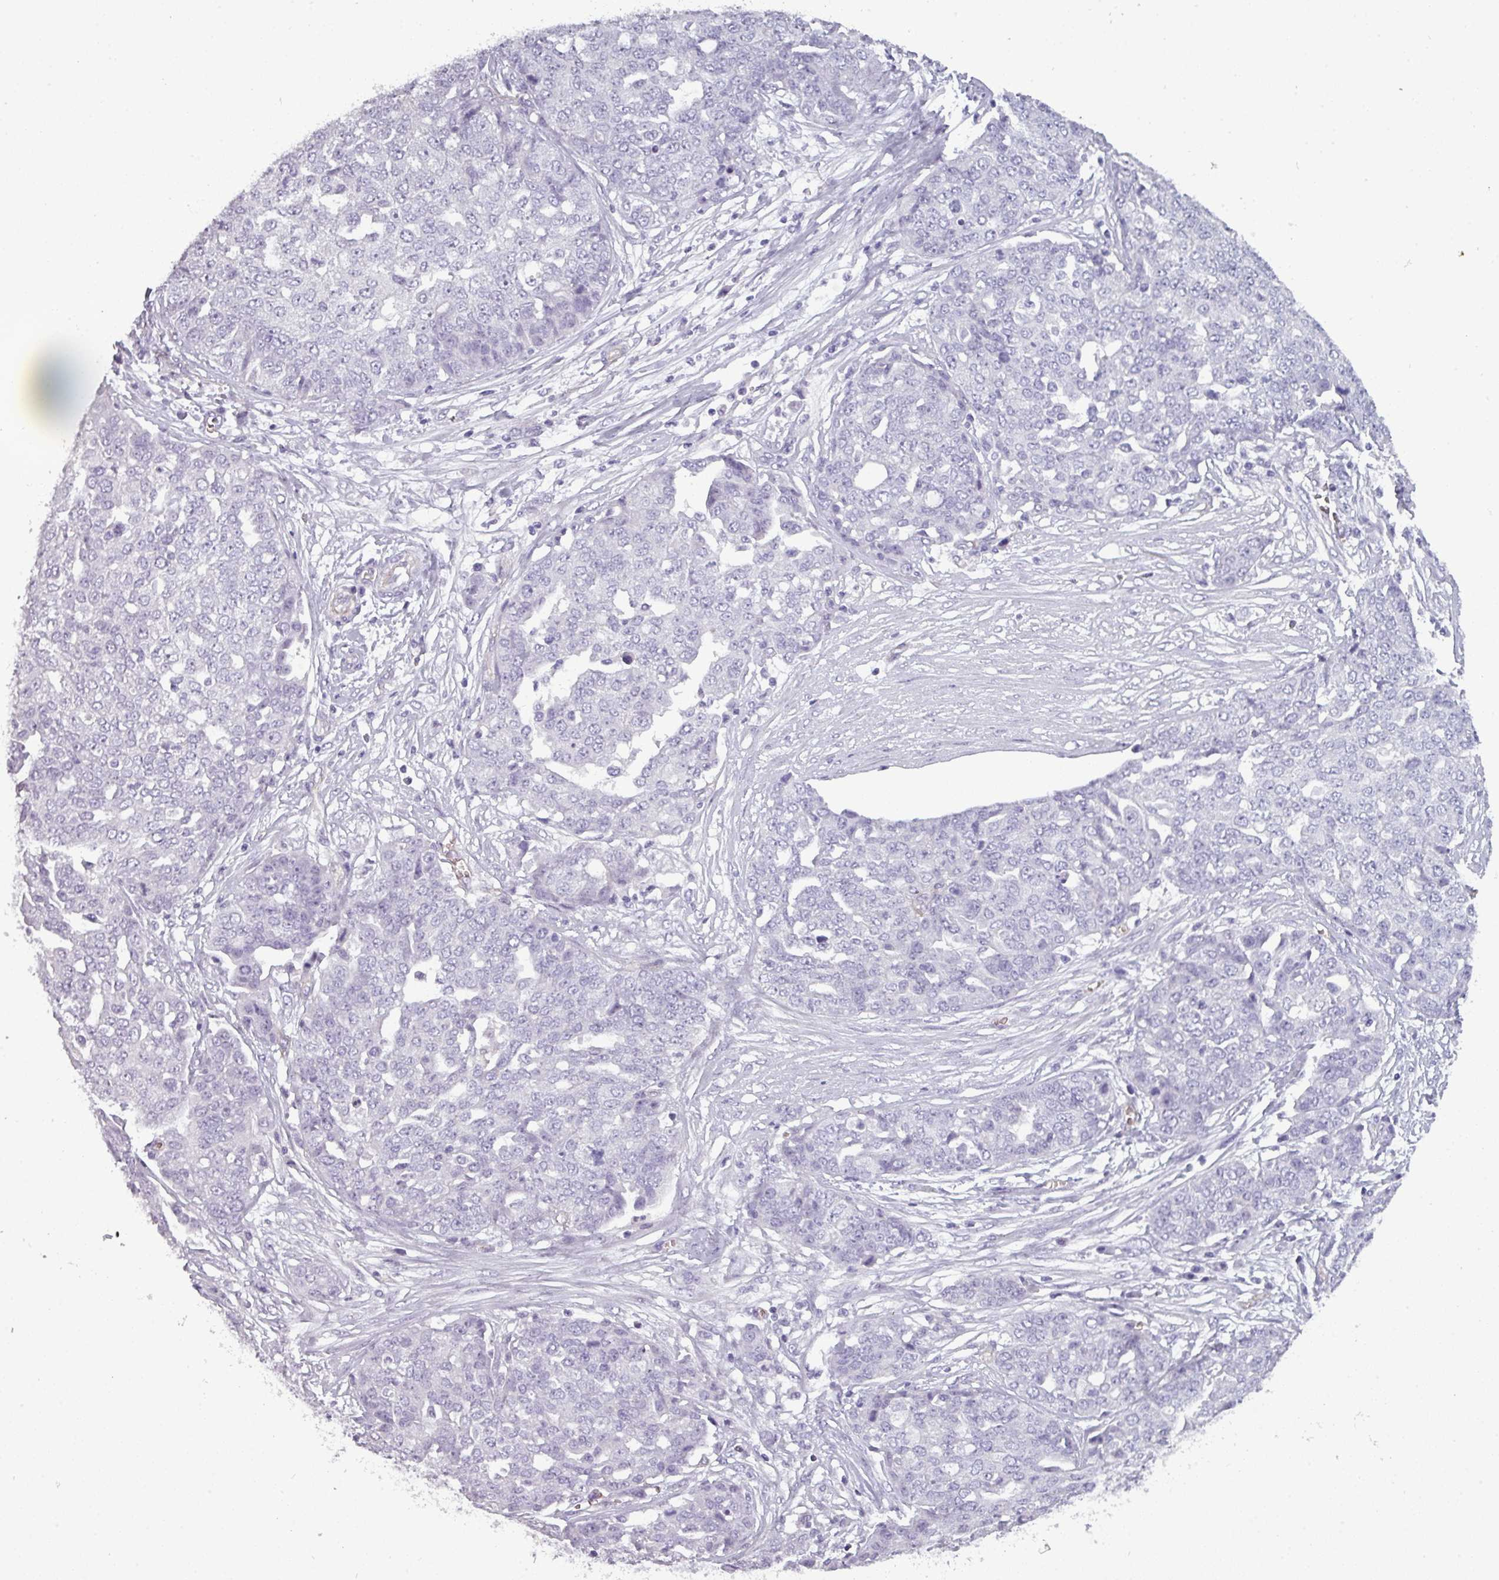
{"staining": {"intensity": "negative", "quantity": "none", "location": "none"}, "tissue": "ovarian cancer", "cell_type": "Tumor cells", "image_type": "cancer", "snomed": [{"axis": "morphology", "description": "Cystadenocarcinoma, serous, NOS"}, {"axis": "topography", "description": "Soft tissue"}, {"axis": "topography", "description": "Ovary"}], "caption": "The histopathology image reveals no significant staining in tumor cells of serous cystadenocarcinoma (ovarian).", "gene": "AREL1", "patient": {"sex": "female", "age": 57}}